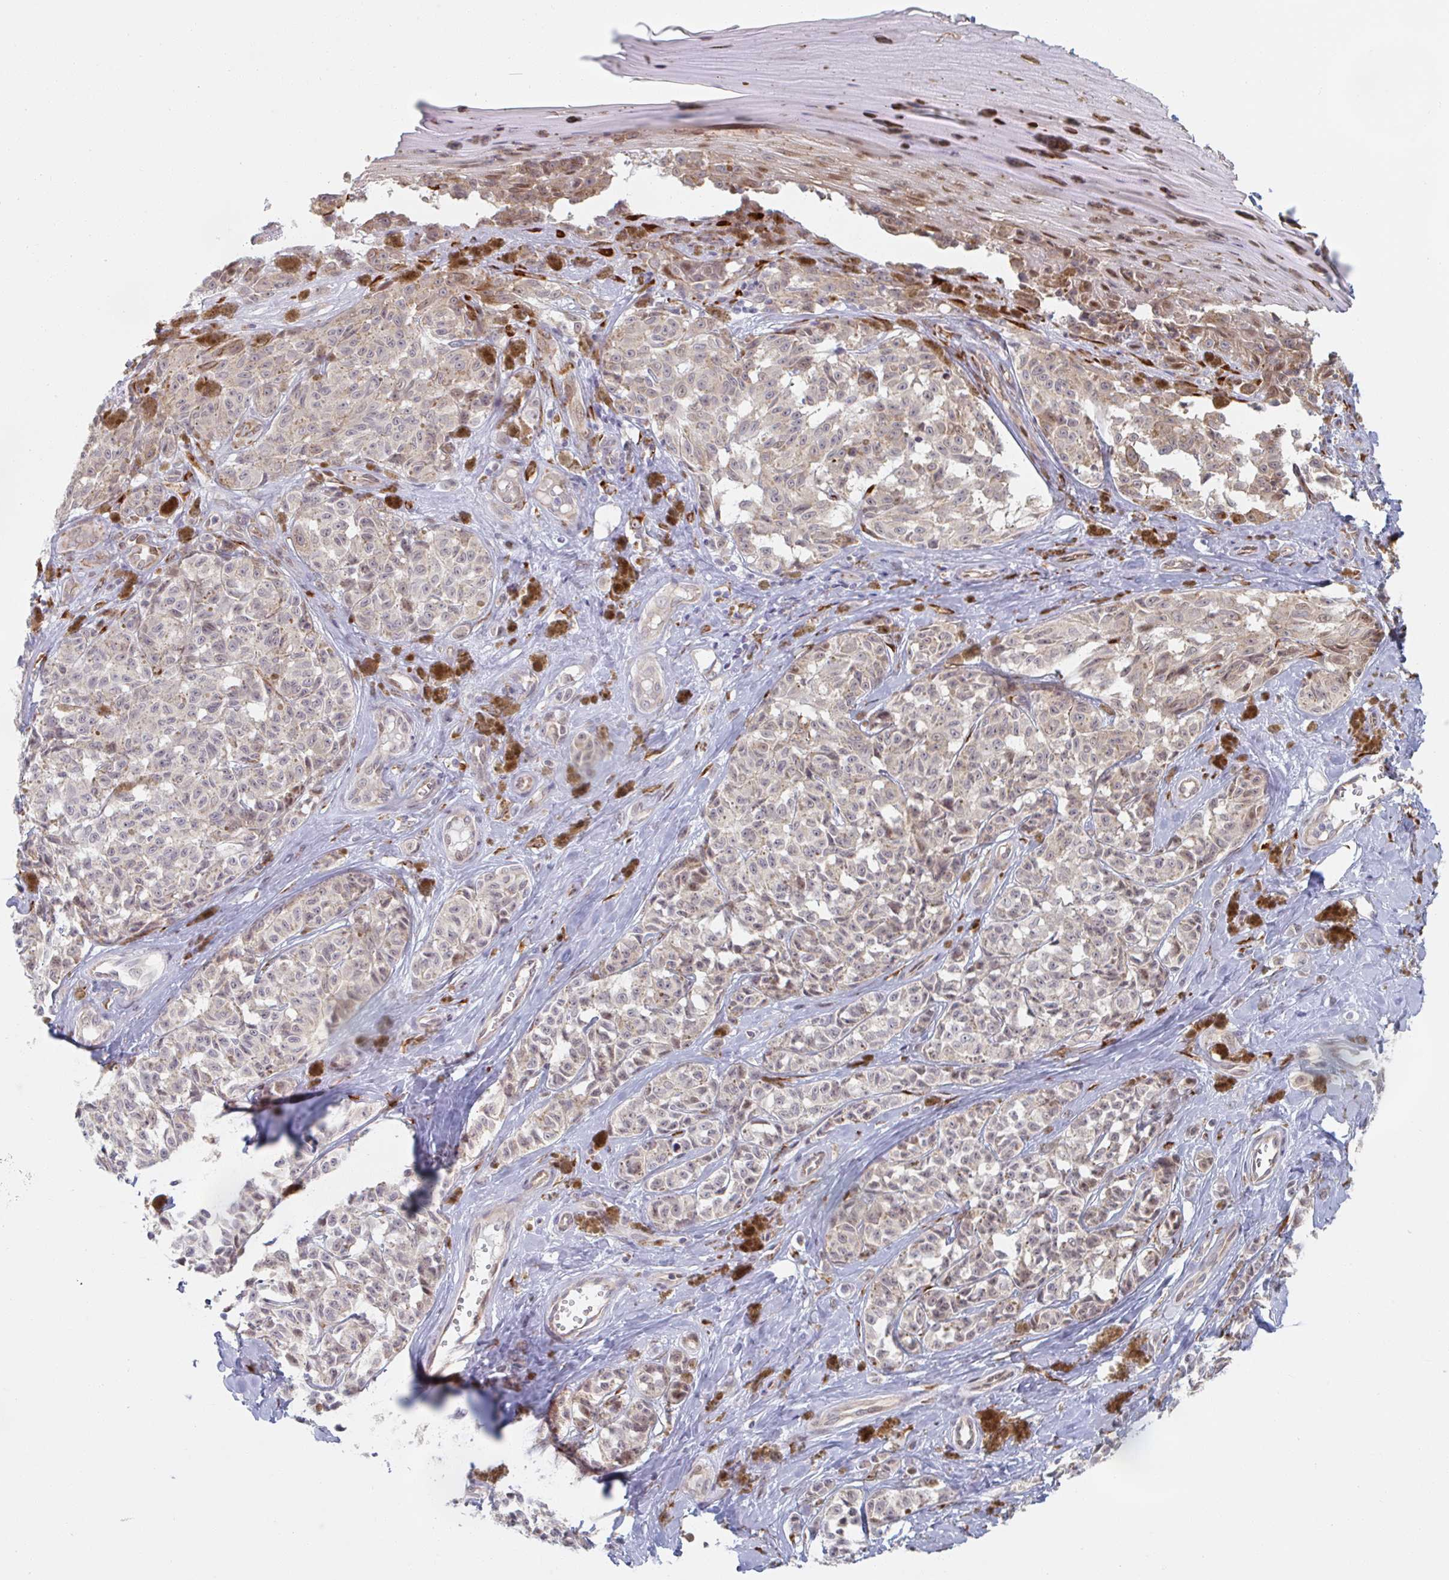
{"staining": {"intensity": "negative", "quantity": "none", "location": "none"}, "tissue": "melanoma", "cell_type": "Tumor cells", "image_type": "cancer", "snomed": [{"axis": "morphology", "description": "Malignant melanoma, NOS"}, {"axis": "topography", "description": "Skin"}], "caption": "The micrograph reveals no significant expression in tumor cells of malignant melanoma.", "gene": "TRAPPC10", "patient": {"sex": "female", "age": 65}}